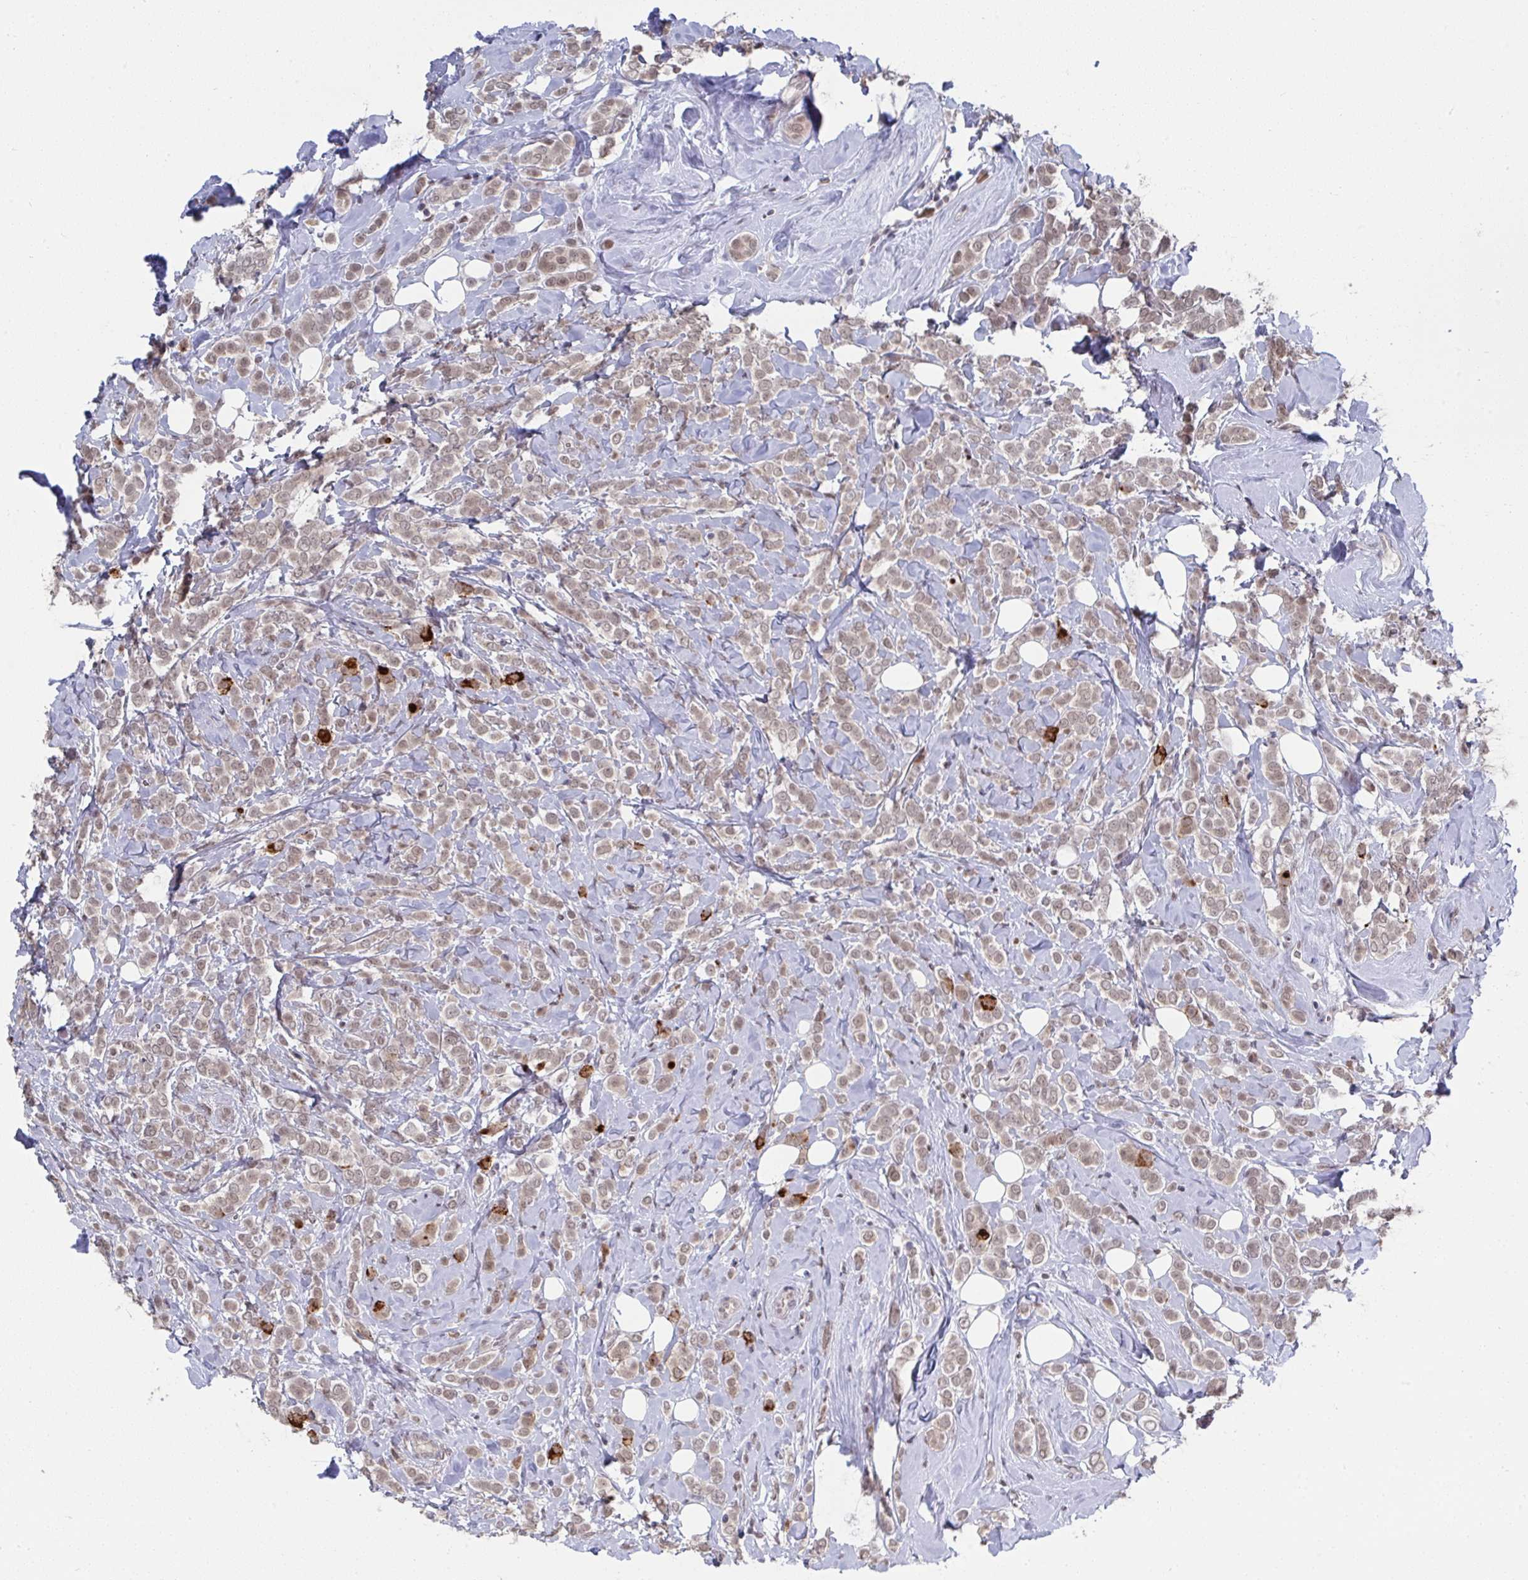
{"staining": {"intensity": "moderate", "quantity": ">75%", "location": "cytoplasmic/membranous,nuclear"}, "tissue": "breast cancer", "cell_type": "Tumor cells", "image_type": "cancer", "snomed": [{"axis": "morphology", "description": "Lobular carcinoma"}, {"axis": "topography", "description": "Breast"}], "caption": "Brown immunohistochemical staining in human breast cancer exhibits moderate cytoplasmic/membranous and nuclear expression in approximately >75% of tumor cells.", "gene": "JMJD1C", "patient": {"sex": "female", "age": 49}}